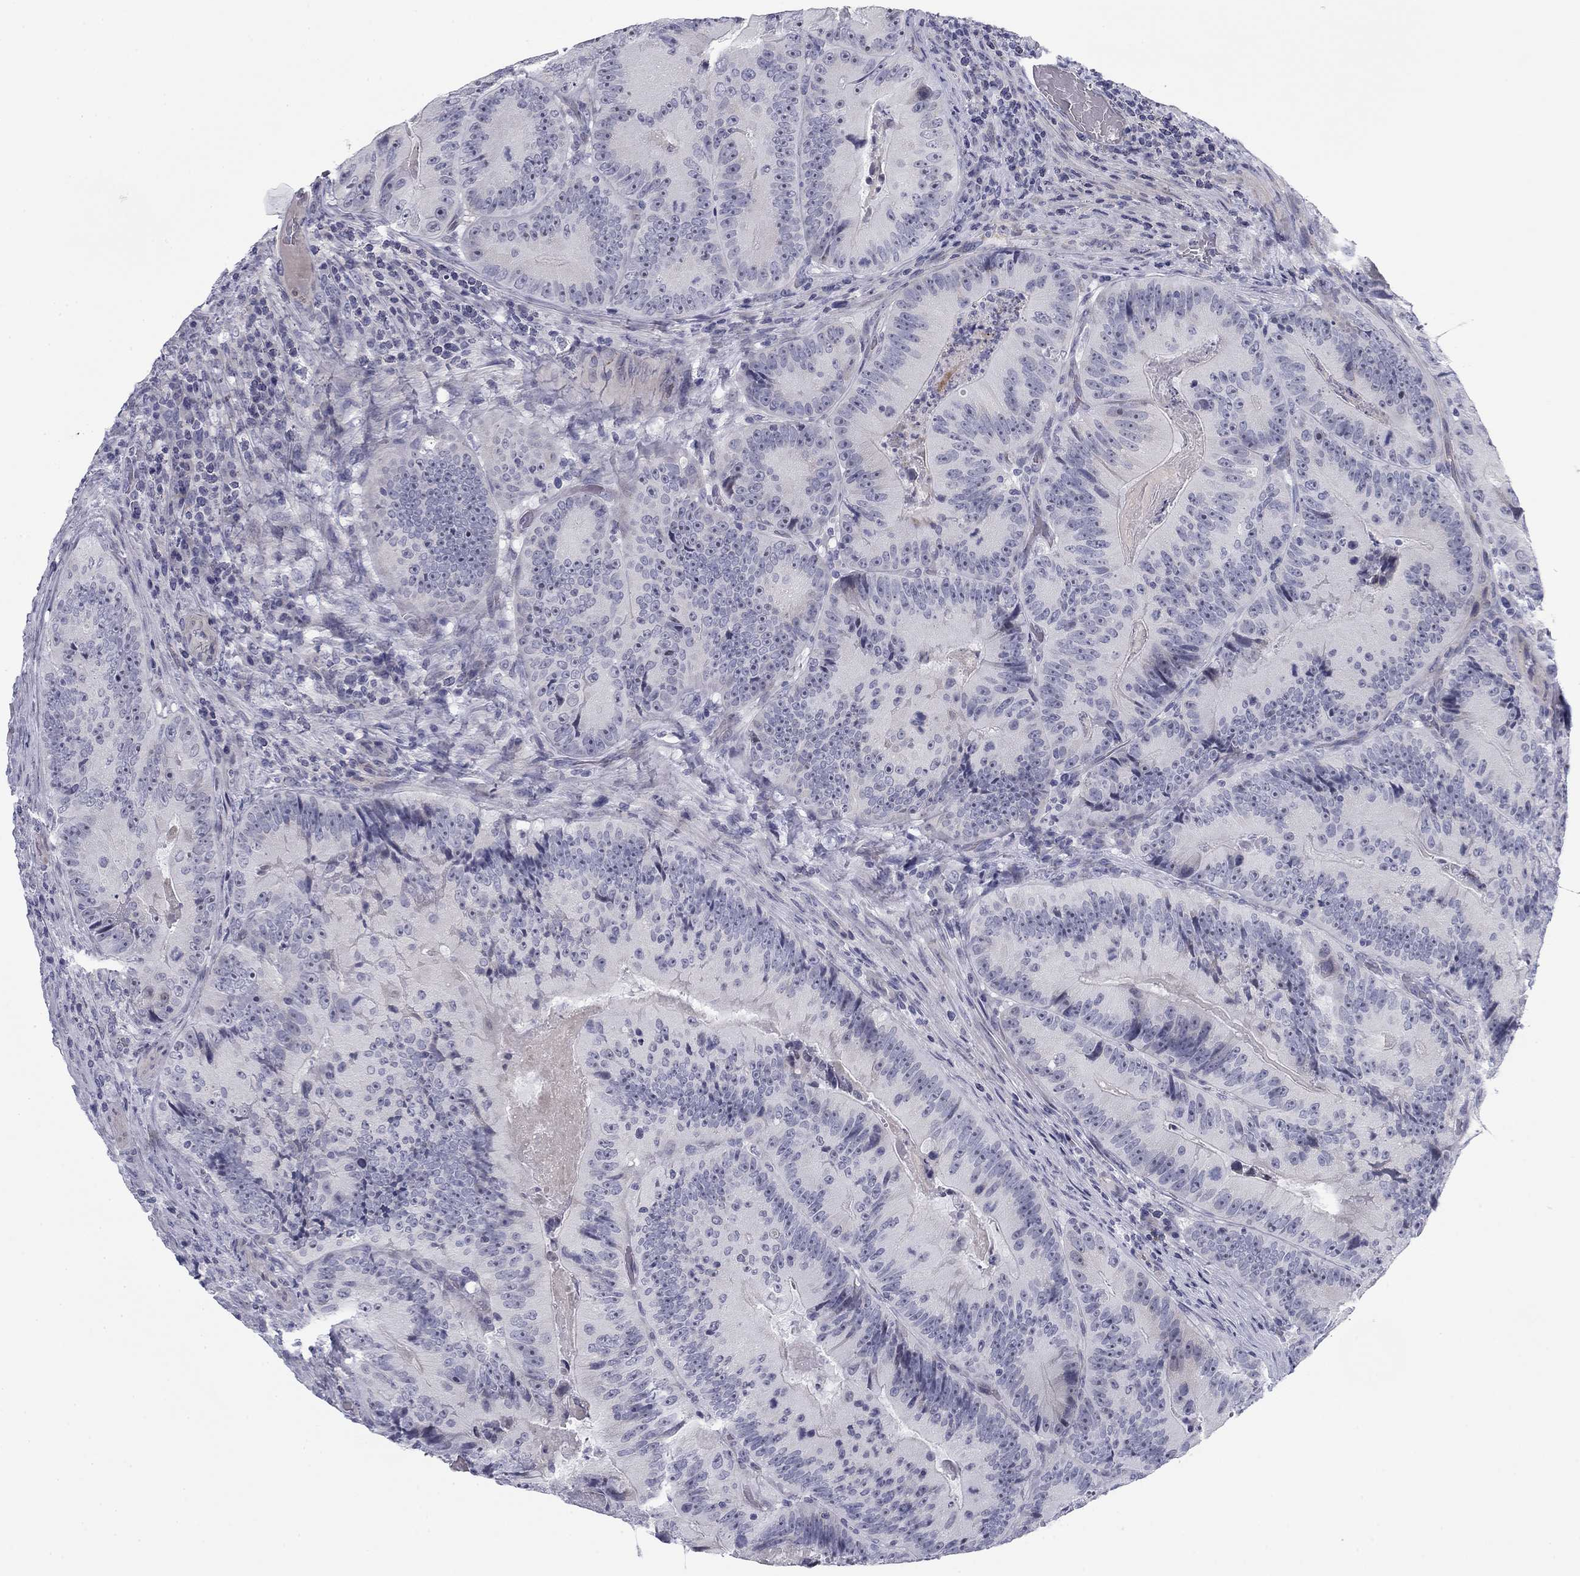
{"staining": {"intensity": "negative", "quantity": "none", "location": "none"}, "tissue": "colorectal cancer", "cell_type": "Tumor cells", "image_type": "cancer", "snomed": [{"axis": "morphology", "description": "Adenocarcinoma, NOS"}, {"axis": "topography", "description": "Colon"}], "caption": "A high-resolution photomicrograph shows immunohistochemistry (IHC) staining of colorectal cancer, which displays no significant staining in tumor cells.", "gene": "PRPH", "patient": {"sex": "female", "age": 86}}